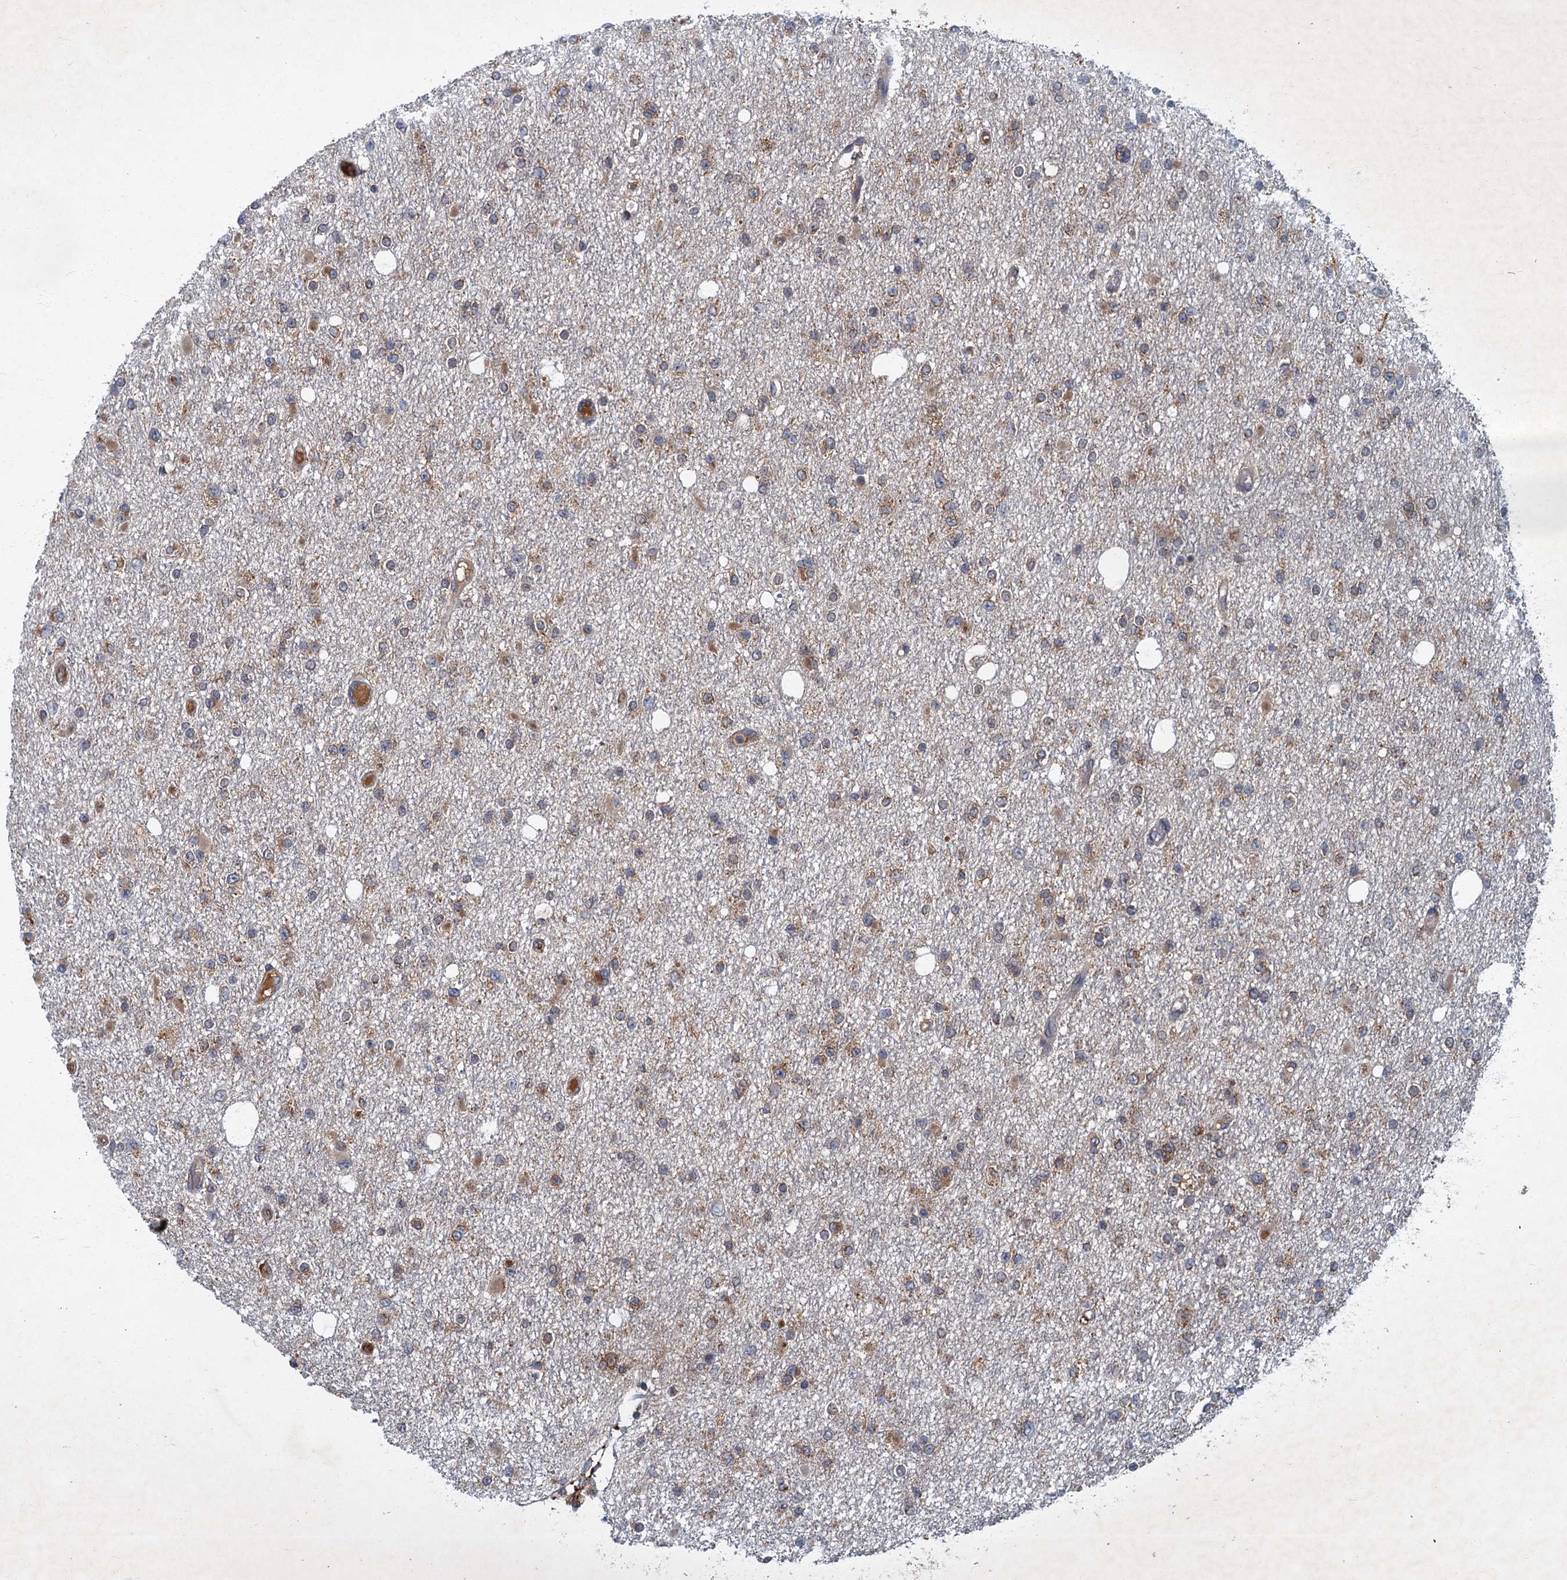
{"staining": {"intensity": "weak", "quantity": ">75%", "location": "cytoplasmic/membranous"}, "tissue": "glioma", "cell_type": "Tumor cells", "image_type": "cancer", "snomed": [{"axis": "morphology", "description": "Glioma, malignant, Low grade"}, {"axis": "topography", "description": "Brain"}], "caption": "Human glioma stained with a brown dye shows weak cytoplasmic/membranous positive staining in about >75% of tumor cells.", "gene": "SLC11A2", "patient": {"sex": "female", "age": 22}}